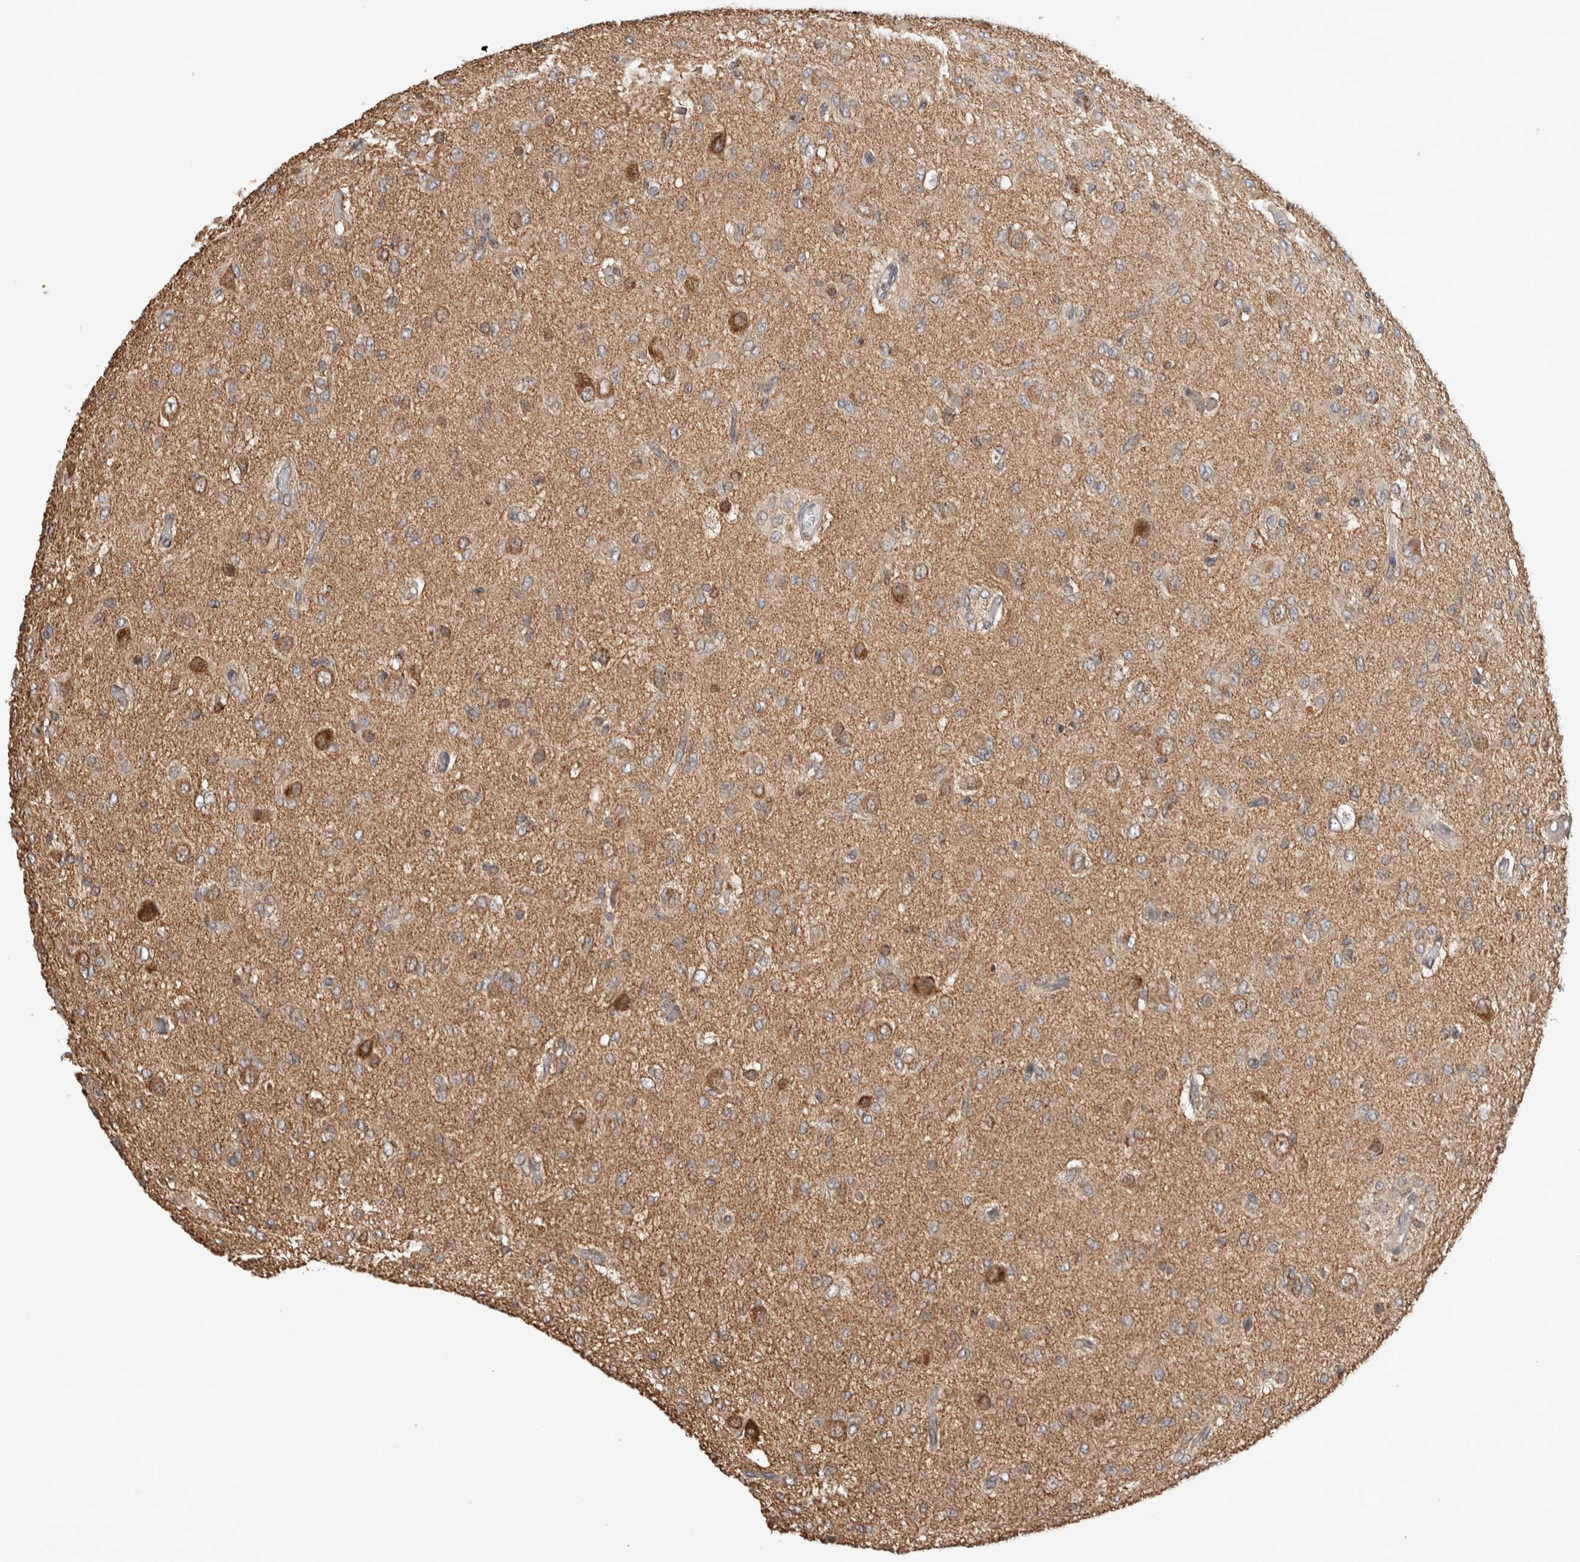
{"staining": {"intensity": "moderate", "quantity": ">75%", "location": "cytoplasmic/membranous"}, "tissue": "glioma", "cell_type": "Tumor cells", "image_type": "cancer", "snomed": [{"axis": "morphology", "description": "Glioma, malignant, High grade"}, {"axis": "topography", "description": "Brain"}], "caption": "This image displays glioma stained with immunohistochemistry (IHC) to label a protein in brown. The cytoplasmic/membranous of tumor cells show moderate positivity for the protein. Nuclei are counter-stained blue.", "gene": "IMMP2L", "patient": {"sex": "female", "age": 59}}